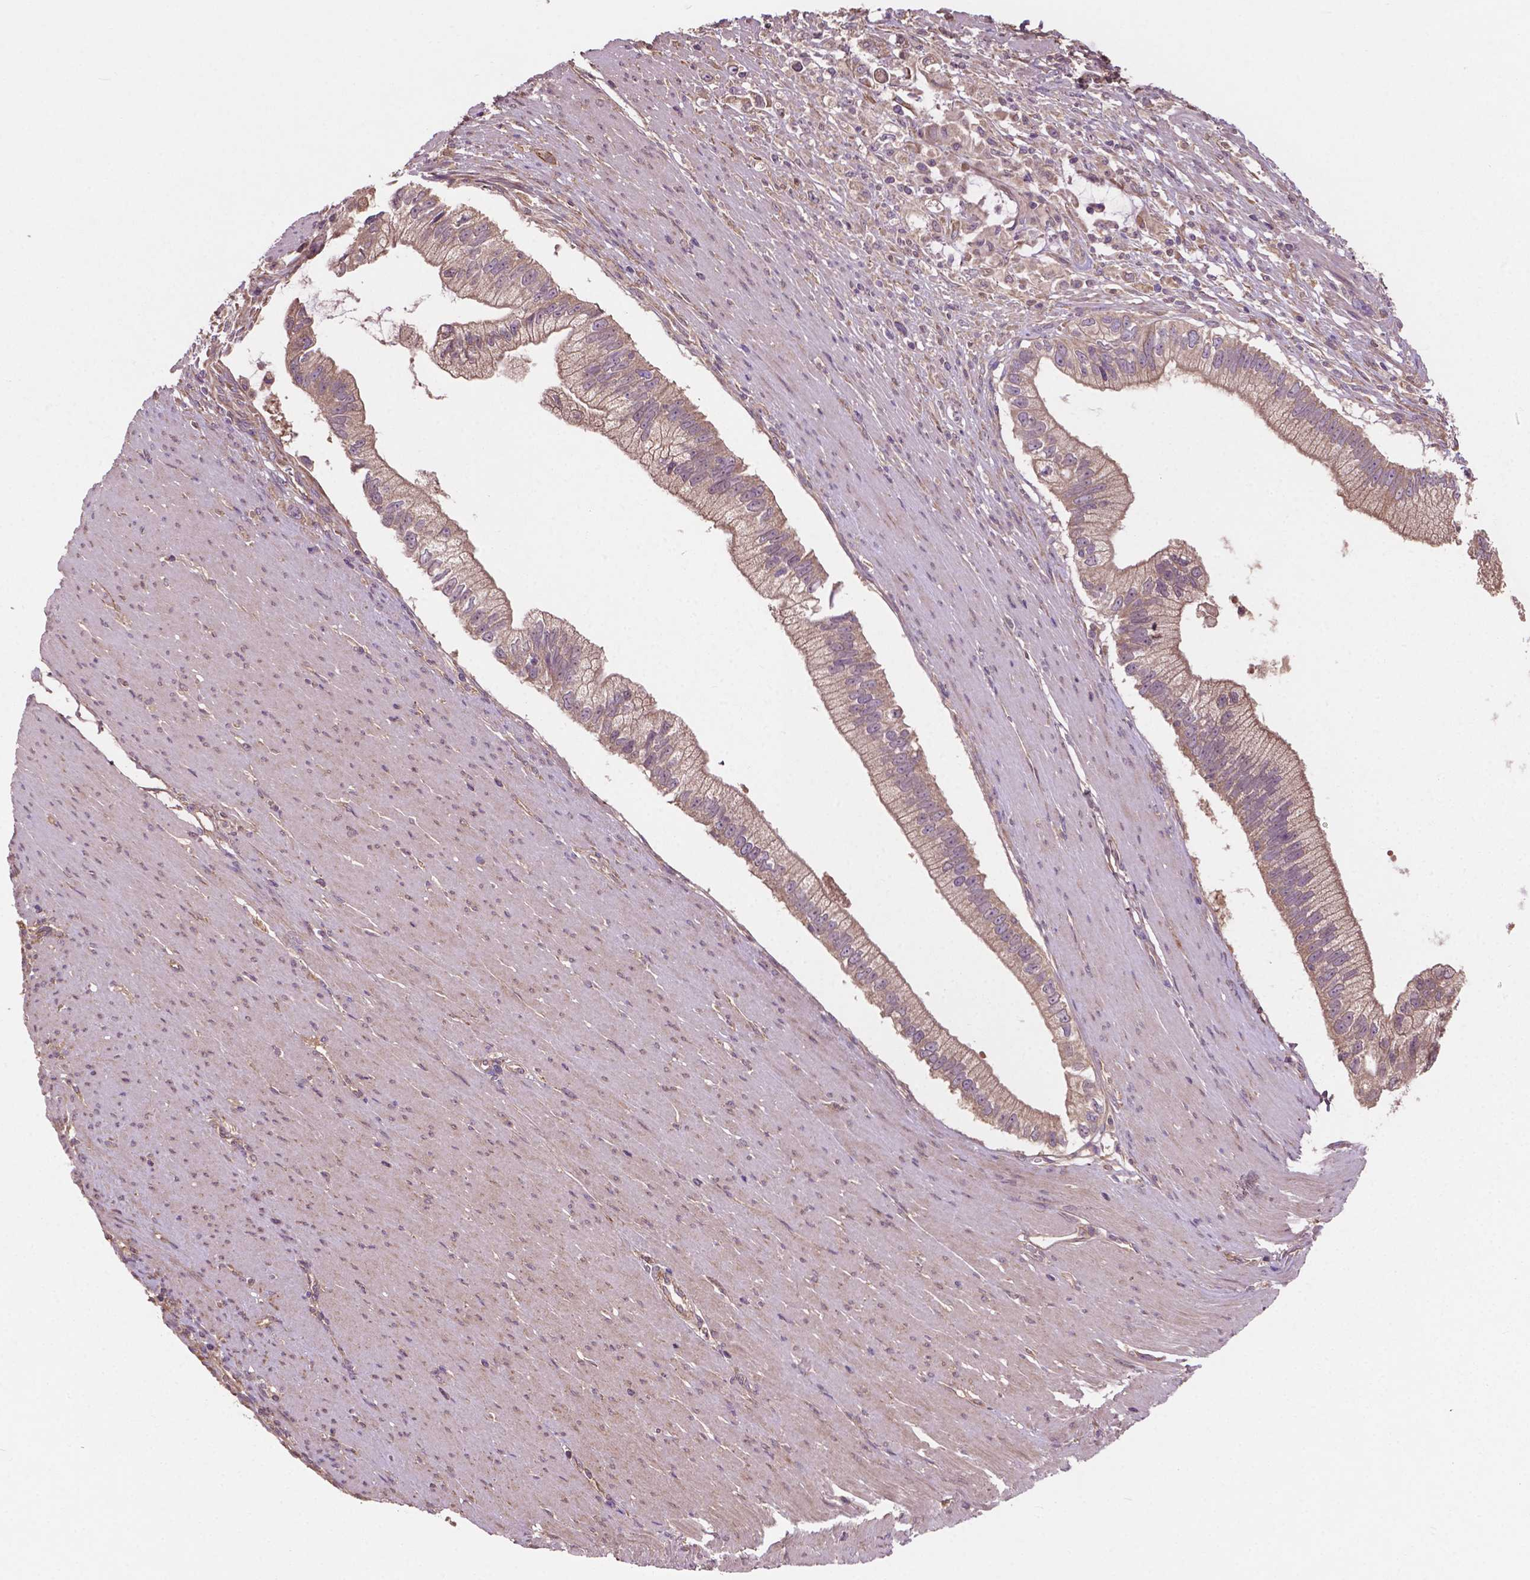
{"staining": {"intensity": "weak", "quantity": ">75%", "location": "cytoplasmic/membranous"}, "tissue": "pancreatic cancer", "cell_type": "Tumor cells", "image_type": "cancer", "snomed": [{"axis": "morphology", "description": "Adenocarcinoma, NOS"}, {"axis": "topography", "description": "Pancreas"}], "caption": "Immunohistochemical staining of pancreatic cancer exhibits low levels of weak cytoplasmic/membranous protein positivity in about >75% of tumor cells. The staining was performed using DAB to visualize the protein expression in brown, while the nuclei were stained in blue with hematoxylin (Magnification: 20x).", "gene": "GJA9", "patient": {"sex": "male", "age": 70}}